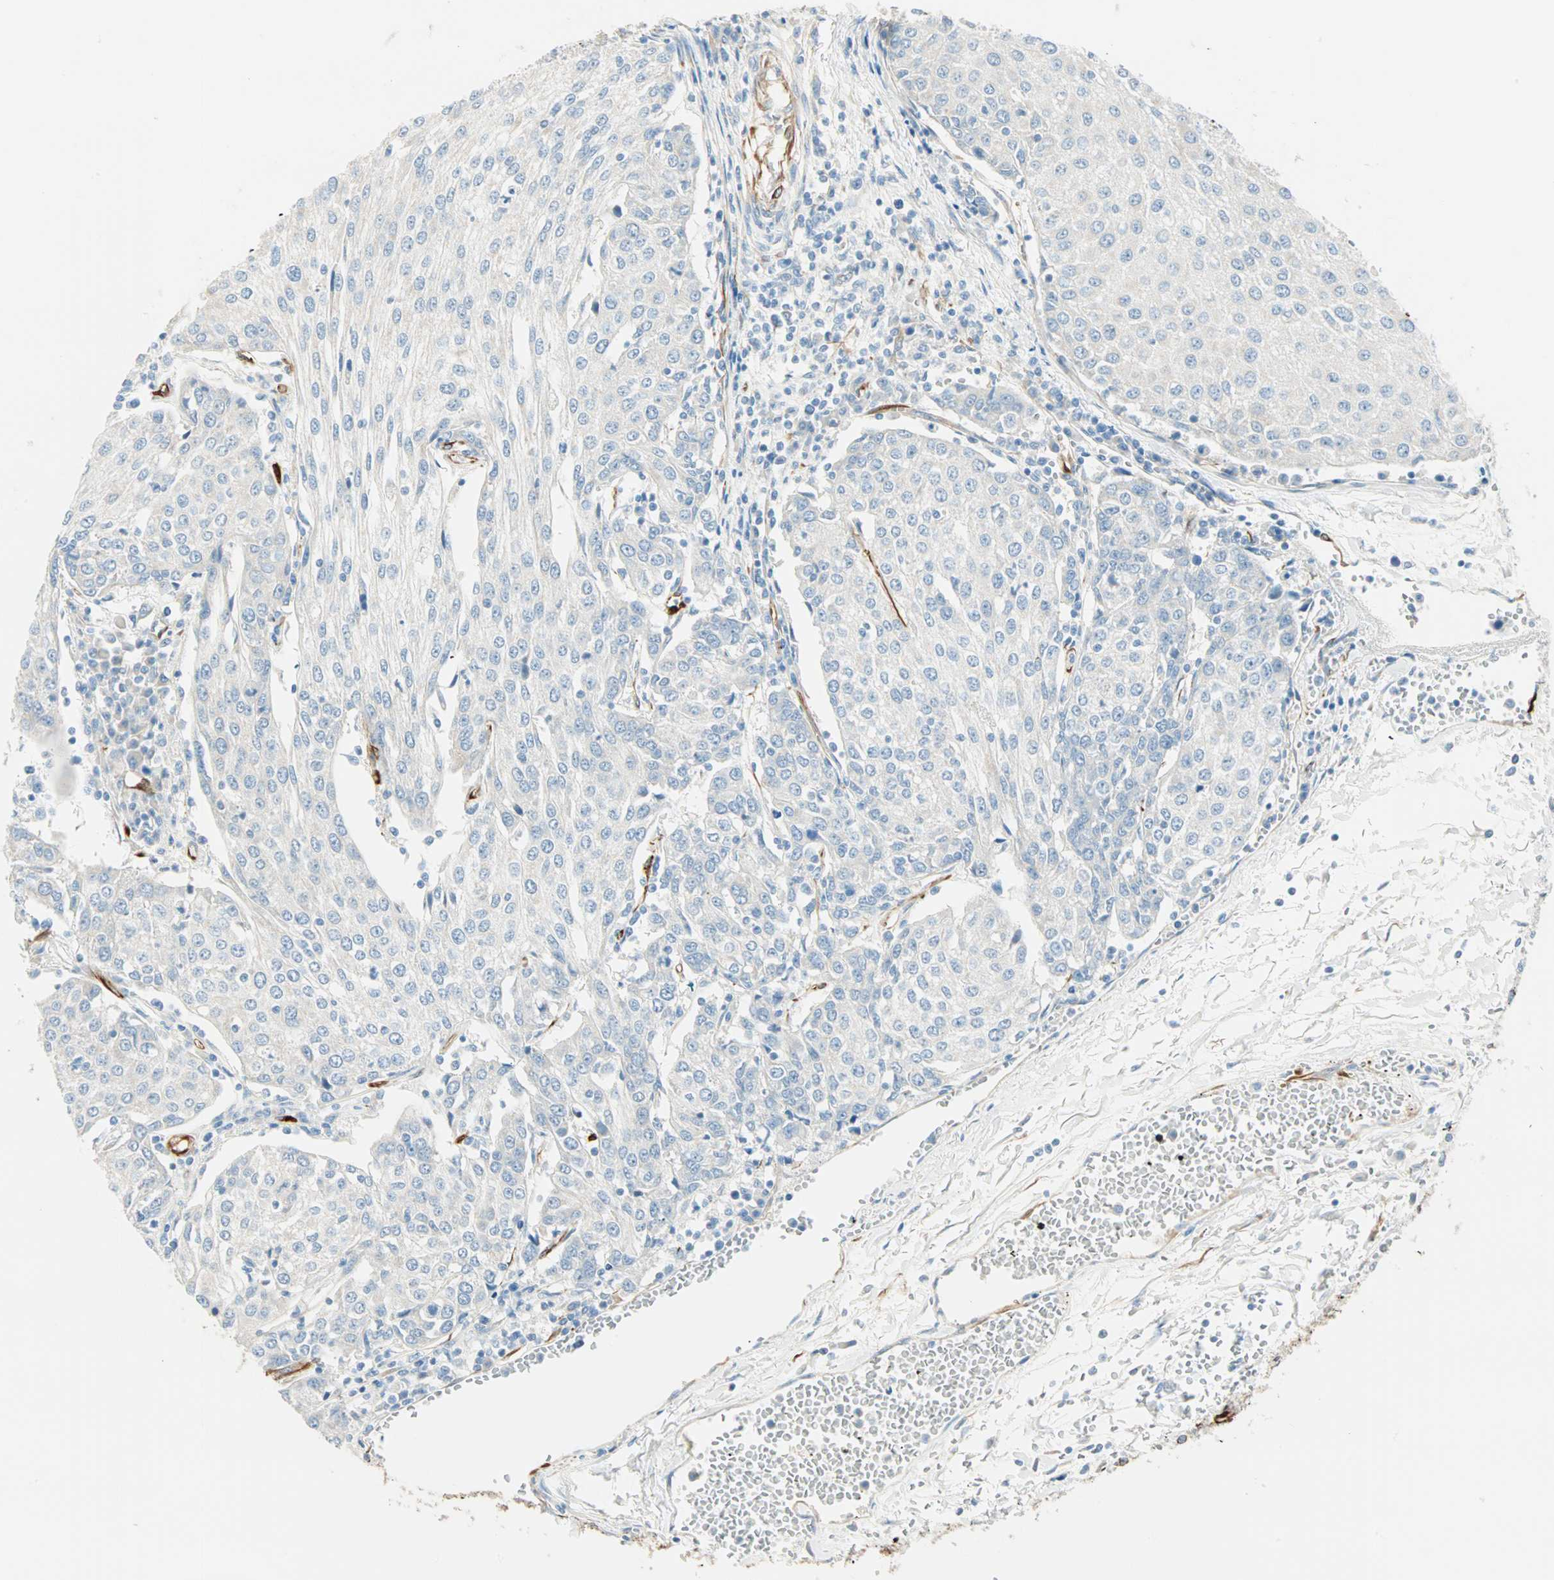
{"staining": {"intensity": "negative", "quantity": "none", "location": "none"}, "tissue": "urothelial cancer", "cell_type": "Tumor cells", "image_type": "cancer", "snomed": [{"axis": "morphology", "description": "Urothelial carcinoma, High grade"}, {"axis": "topography", "description": "Urinary bladder"}], "caption": "Micrograph shows no significant protein staining in tumor cells of urothelial cancer.", "gene": "NES", "patient": {"sex": "female", "age": 85}}